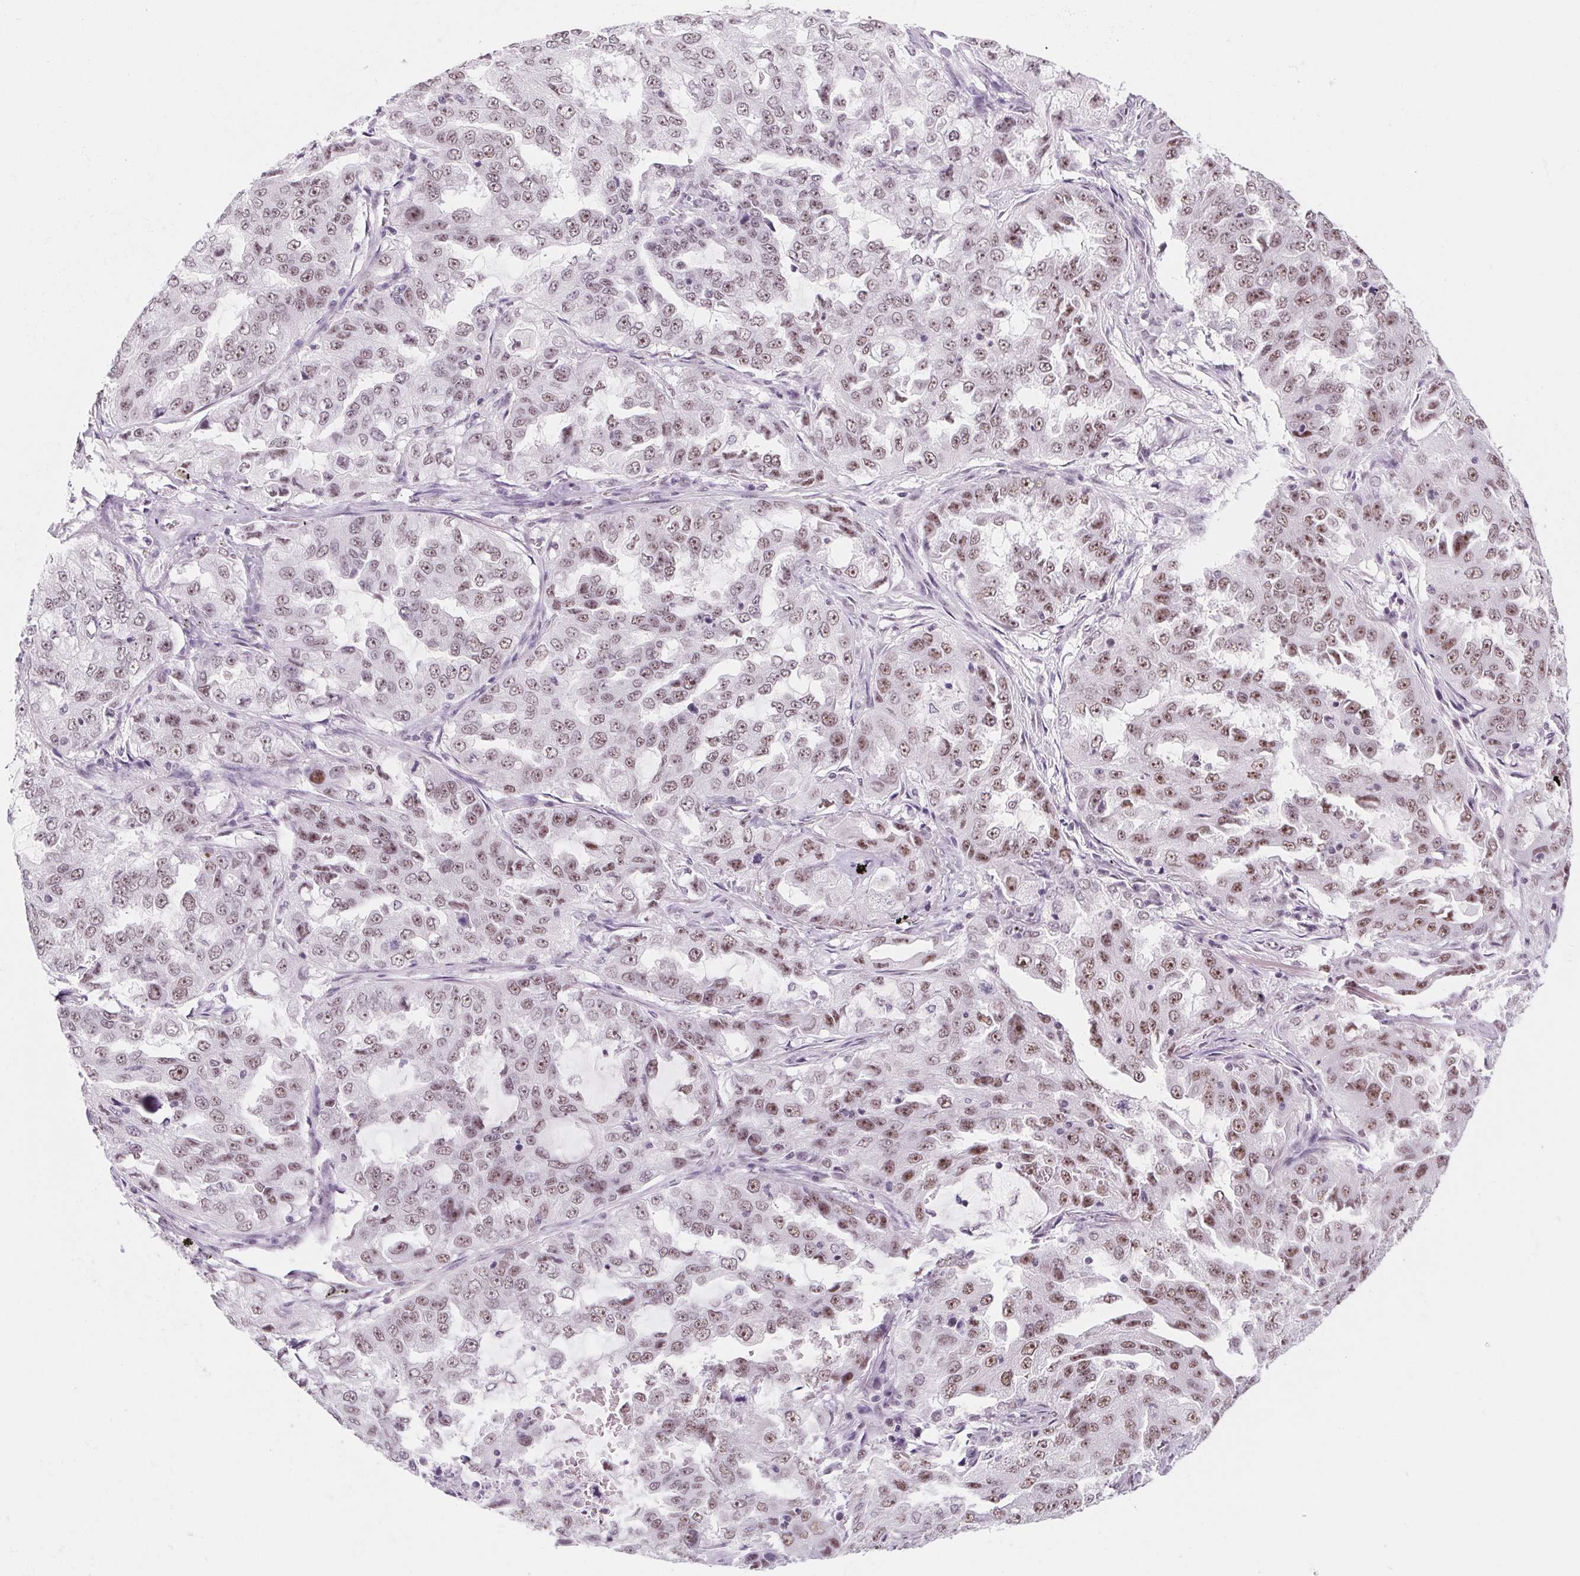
{"staining": {"intensity": "moderate", "quantity": ">75%", "location": "nuclear"}, "tissue": "lung cancer", "cell_type": "Tumor cells", "image_type": "cancer", "snomed": [{"axis": "morphology", "description": "Adenocarcinoma, NOS"}, {"axis": "topography", "description": "Lung"}], "caption": "A photomicrograph of lung adenocarcinoma stained for a protein reveals moderate nuclear brown staining in tumor cells.", "gene": "ZIC4", "patient": {"sex": "female", "age": 61}}